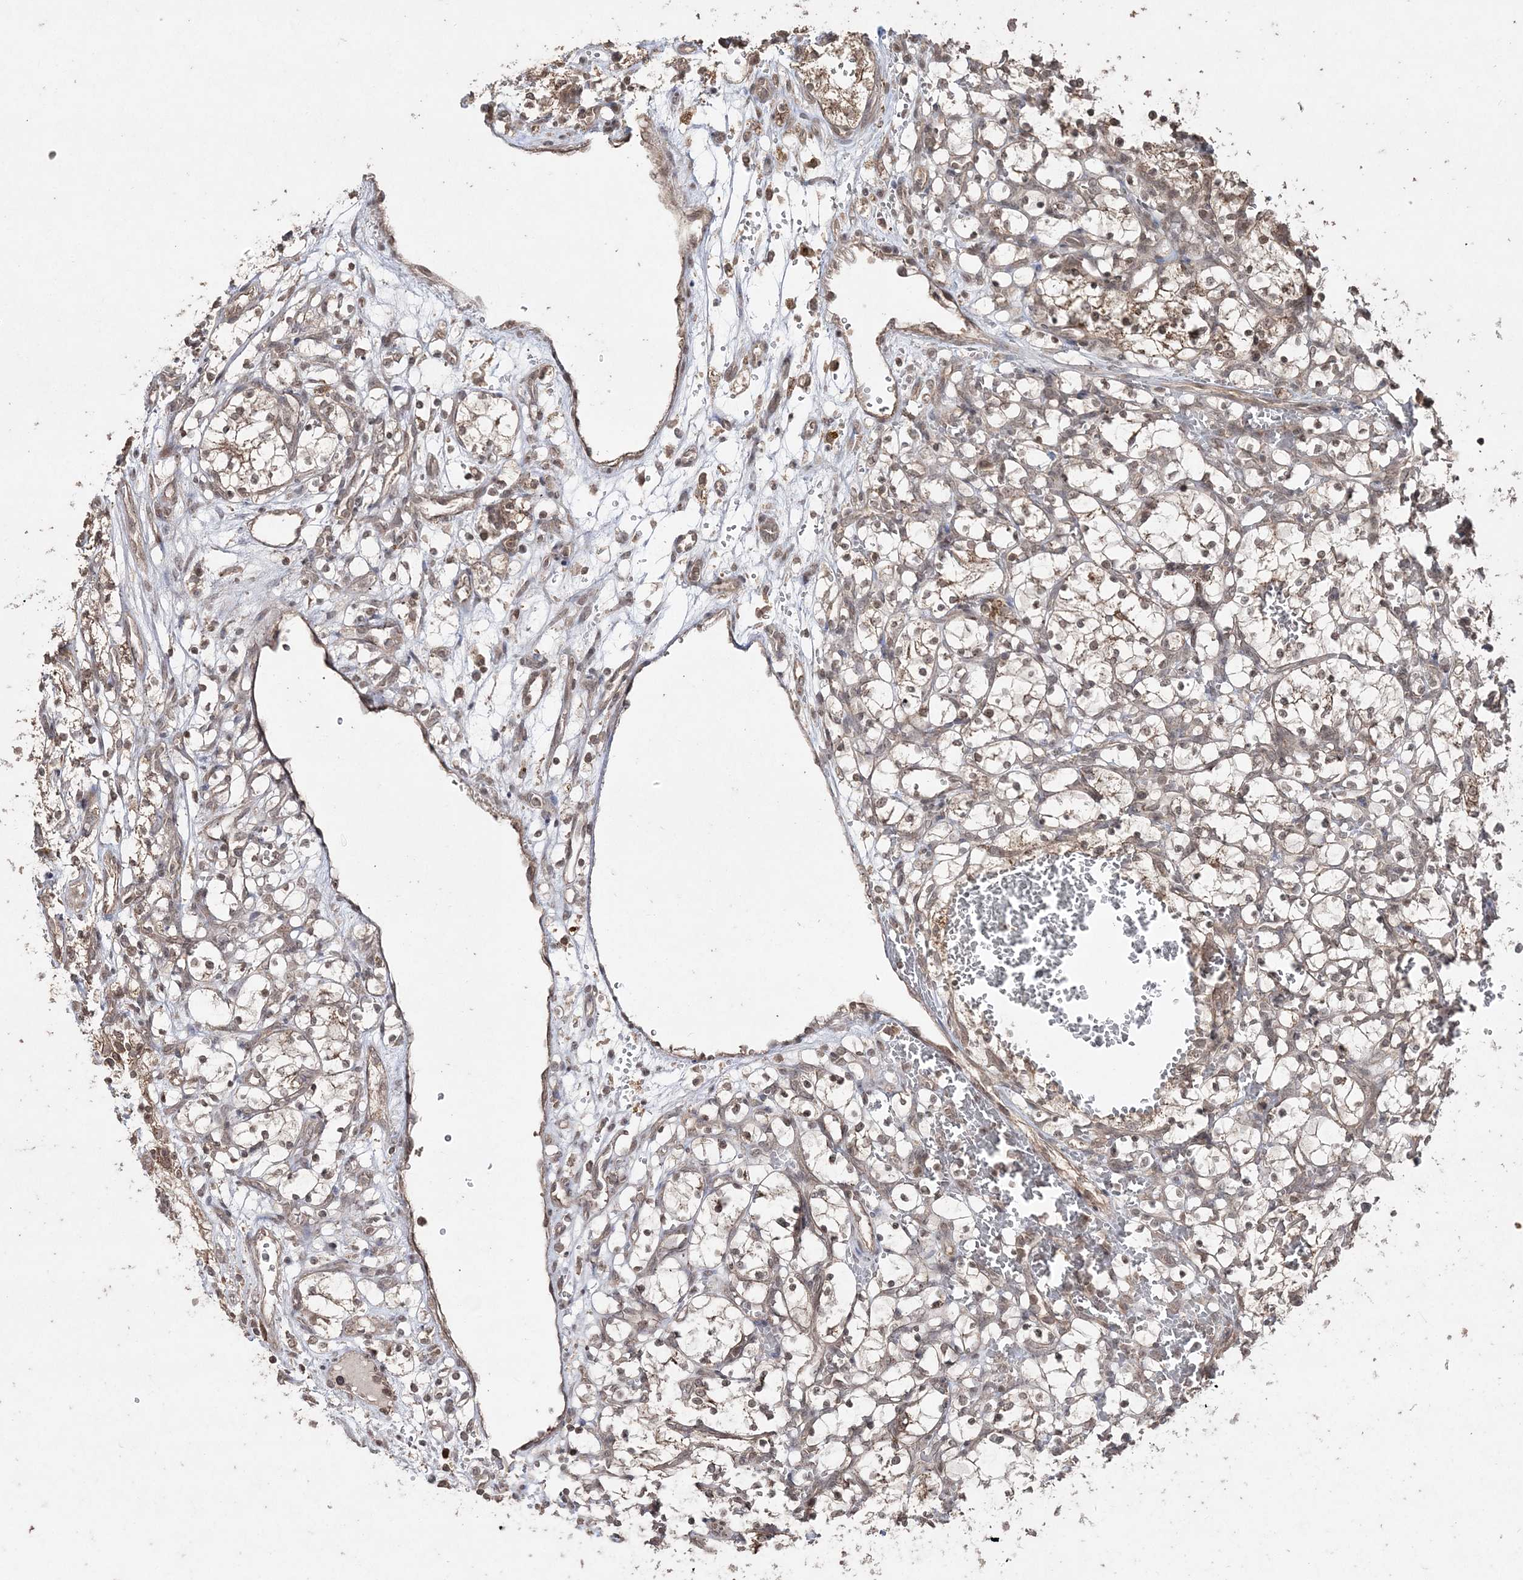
{"staining": {"intensity": "moderate", "quantity": "25%-75%", "location": "cytoplasmic/membranous"}, "tissue": "renal cancer", "cell_type": "Tumor cells", "image_type": "cancer", "snomed": [{"axis": "morphology", "description": "Adenocarcinoma, NOS"}, {"axis": "topography", "description": "Kidney"}], "caption": "Moderate cytoplasmic/membranous expression is identified in approximately 25%-75% of tumor cells in renal cancer (adenocarcinoma).", "gene": "EHHADH", "patient": {"sex": "female", "age": 69}}